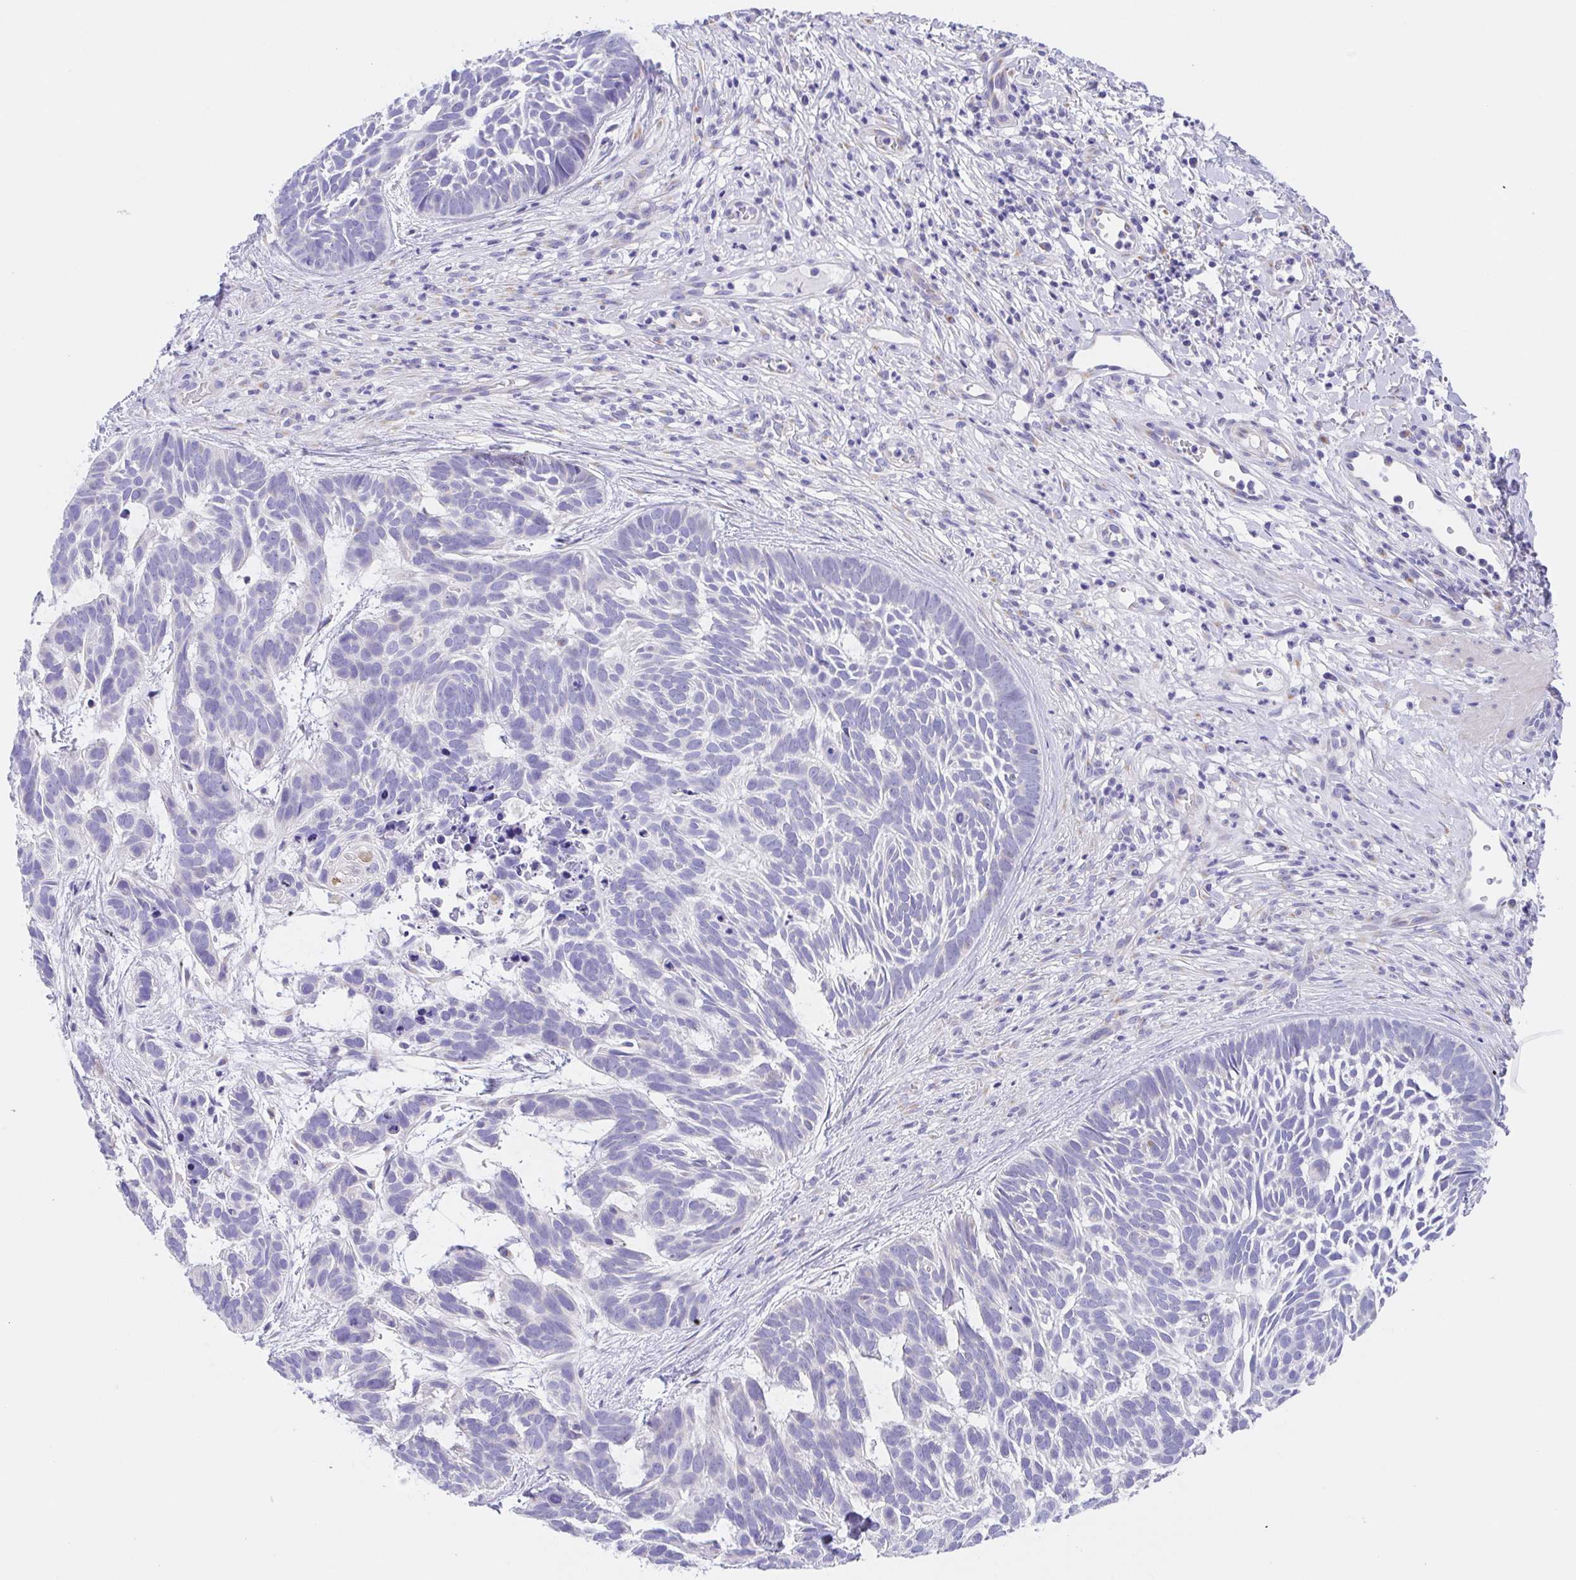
{"staining": {"intensity": "negative", "quantity": "none", "location": "none"}, "tissue": "skin cancer", "cell_type": "Tumor cells", "image_type": "cancer", "snomed": [{"axis": "morphology", "description": "Basal cell carcinoma"}, {"axis": "topography", "description": "Skin"}], "caption": "Skin cancer was stained to show a protein in brown. There is no significant staining in tumor cells. The staining is performed using DAB brown chromogen with nuclei counter-stained in using hematoxylin.", "gene": "SCG3", "patient": {"sex": "male", "age": 78}}